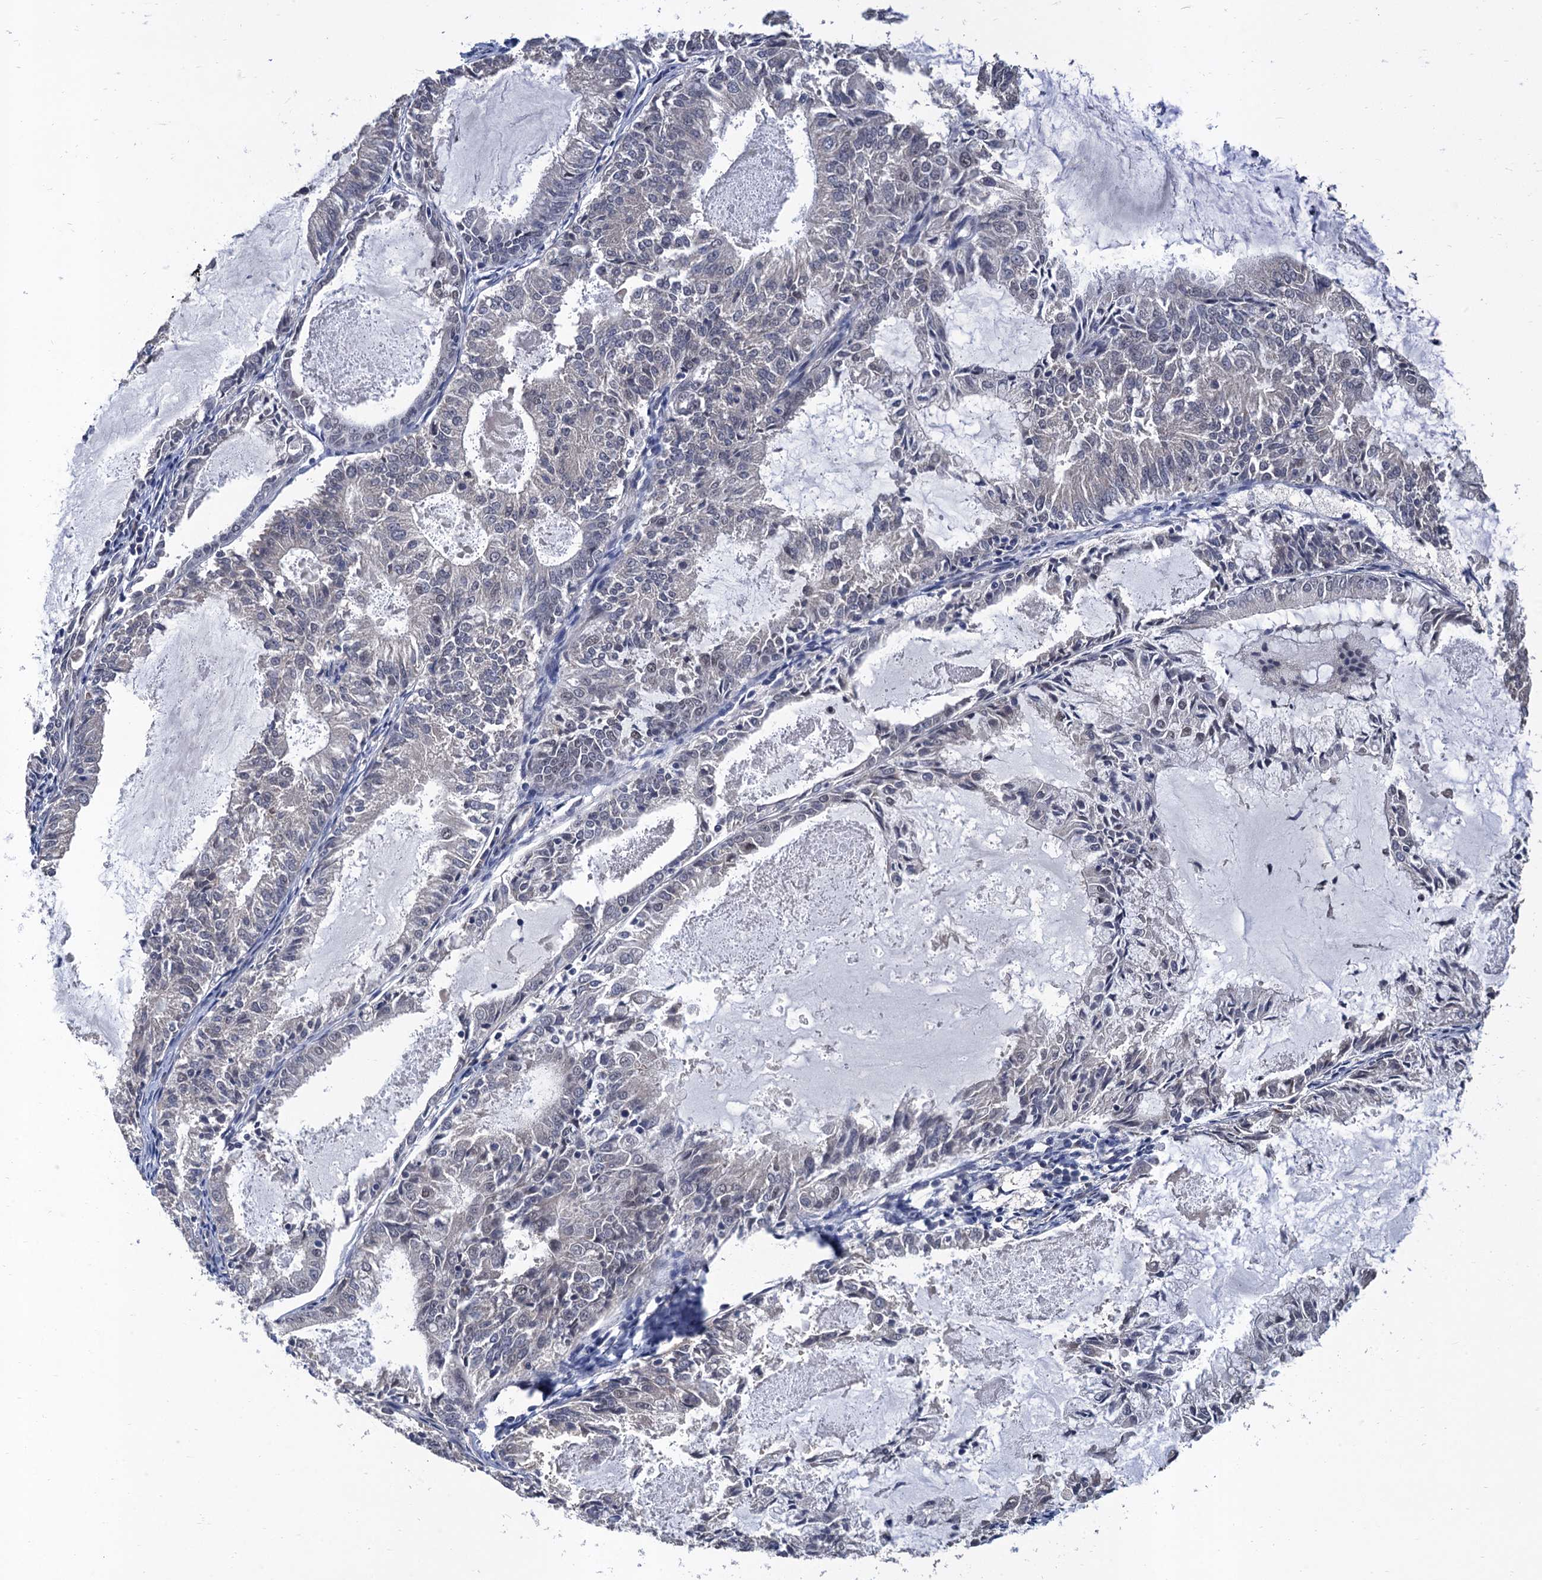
{"staining": {"intensity": "negative", "quantity": "none", "location": "none"}, "tissue": "endometrial cancer", "cell_type": "Tumor cells", "image_type": "cancer", "snomed": [{"axis": "morphology", "description": "Adenocarcinoma, NOS"}, {"axis": "topography", "description": "Endometrium"}], "caption": "The image shows no significant staining in tumor cells of endometrial cancer.", "gene": "TSEN34", "patient": {"sex": "female", "age": 57}}